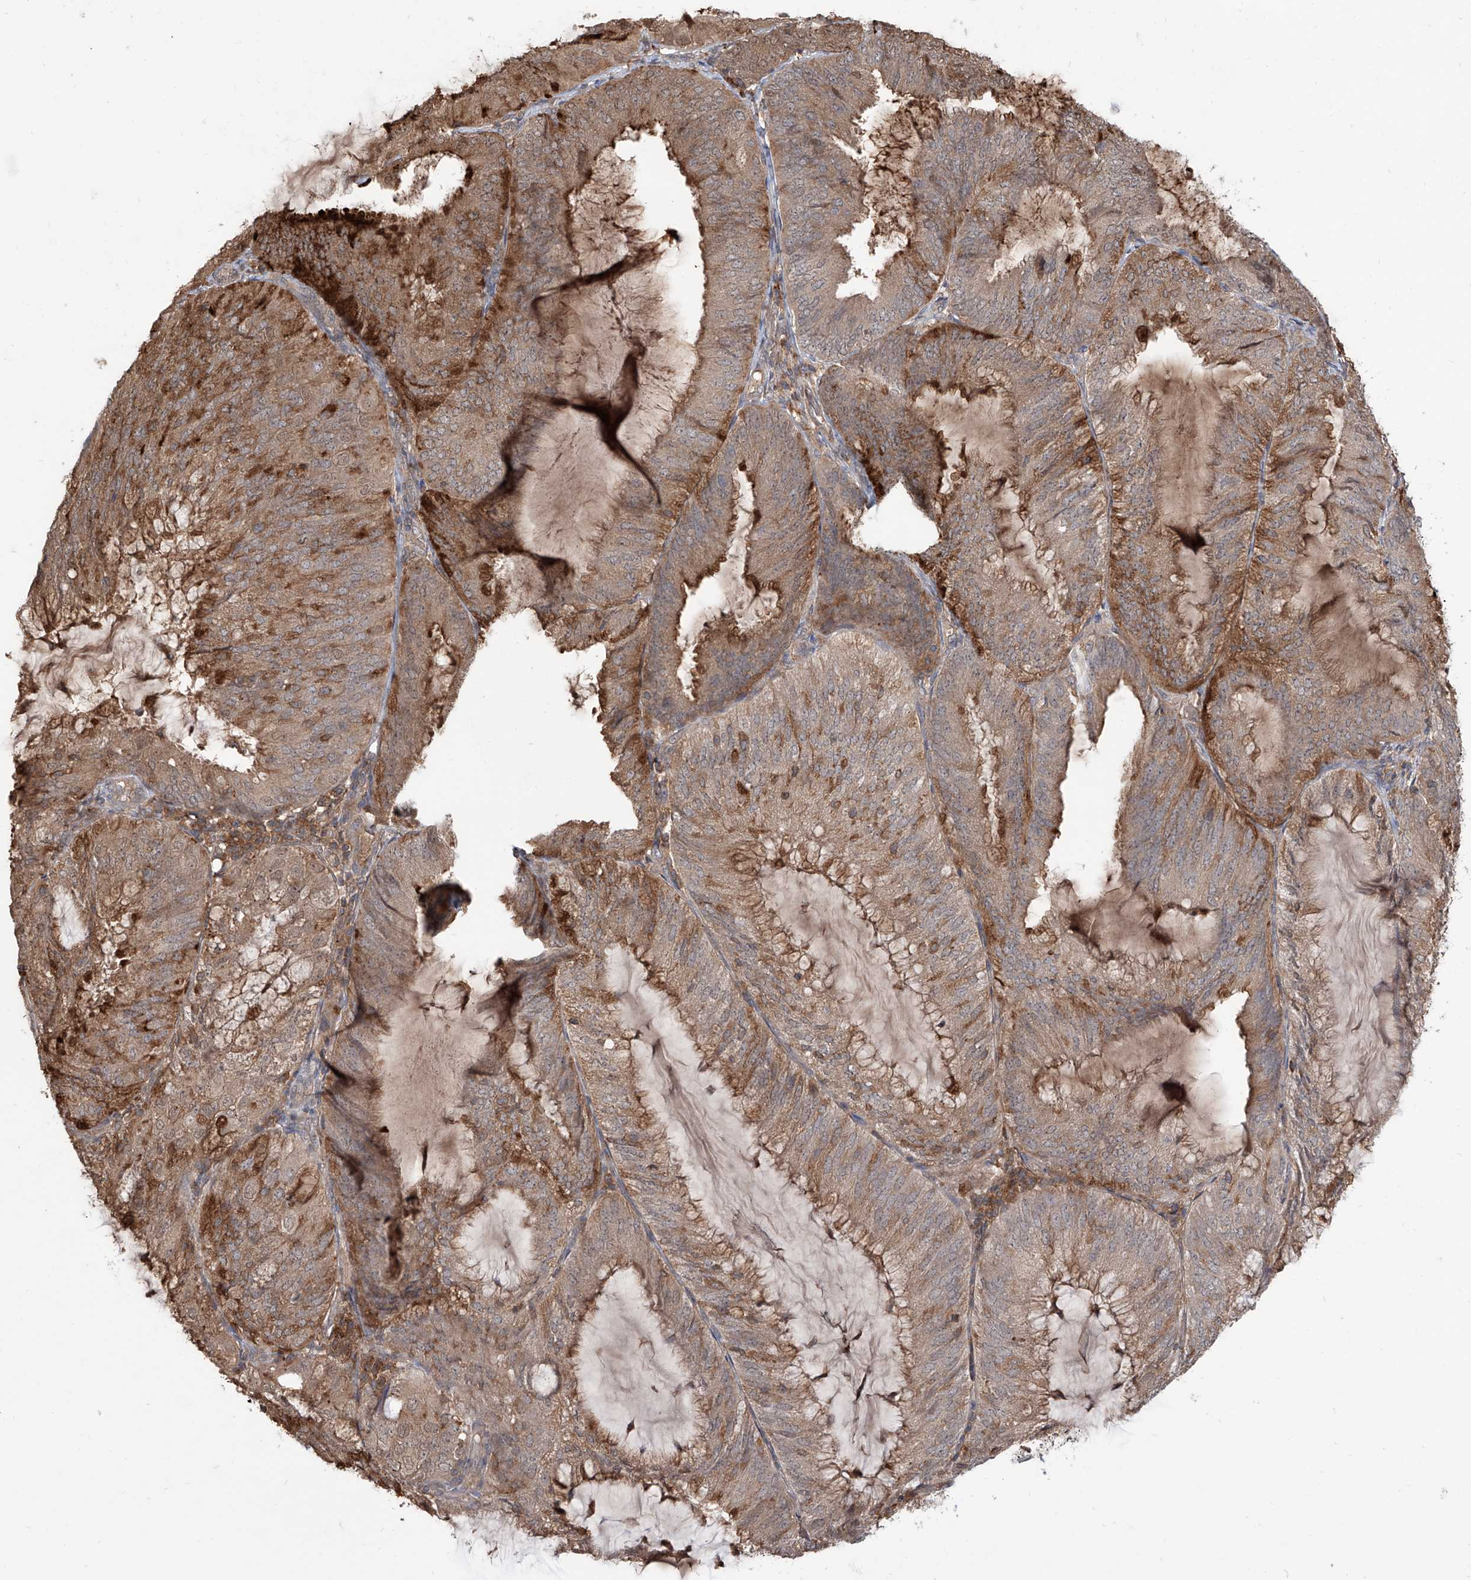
{"staining": {"intensity": "moderate", "quantity": ">75%", "location": "cytoplasmic/membranous"}, "tissue": "endometrial cancer", "cell_type": "Tumor cells", "image_type": "cancer", "snomed": [{"axis": "morphology", "description": "Adenocarcinoma, NOS"}, {"axis": "topography", "description": "Endometrium"}], "caption": "Immunohistochemistry (IHC) staining of adenocarcinoma (endometrial), which demonstrates medium levels of moderate cytoplasmic/membranous positivity in about >75% of tumor cells indicating moderate cytoplasmic/membranous protein expression. The staining was performed using DAB (3,3'-diaminobenzidine) (brown) for protein detection and nuclei were counterstained in hematoxylin (blue).", "gene": "HOXC8", "patient": {"sex": "female", "age": 81}}